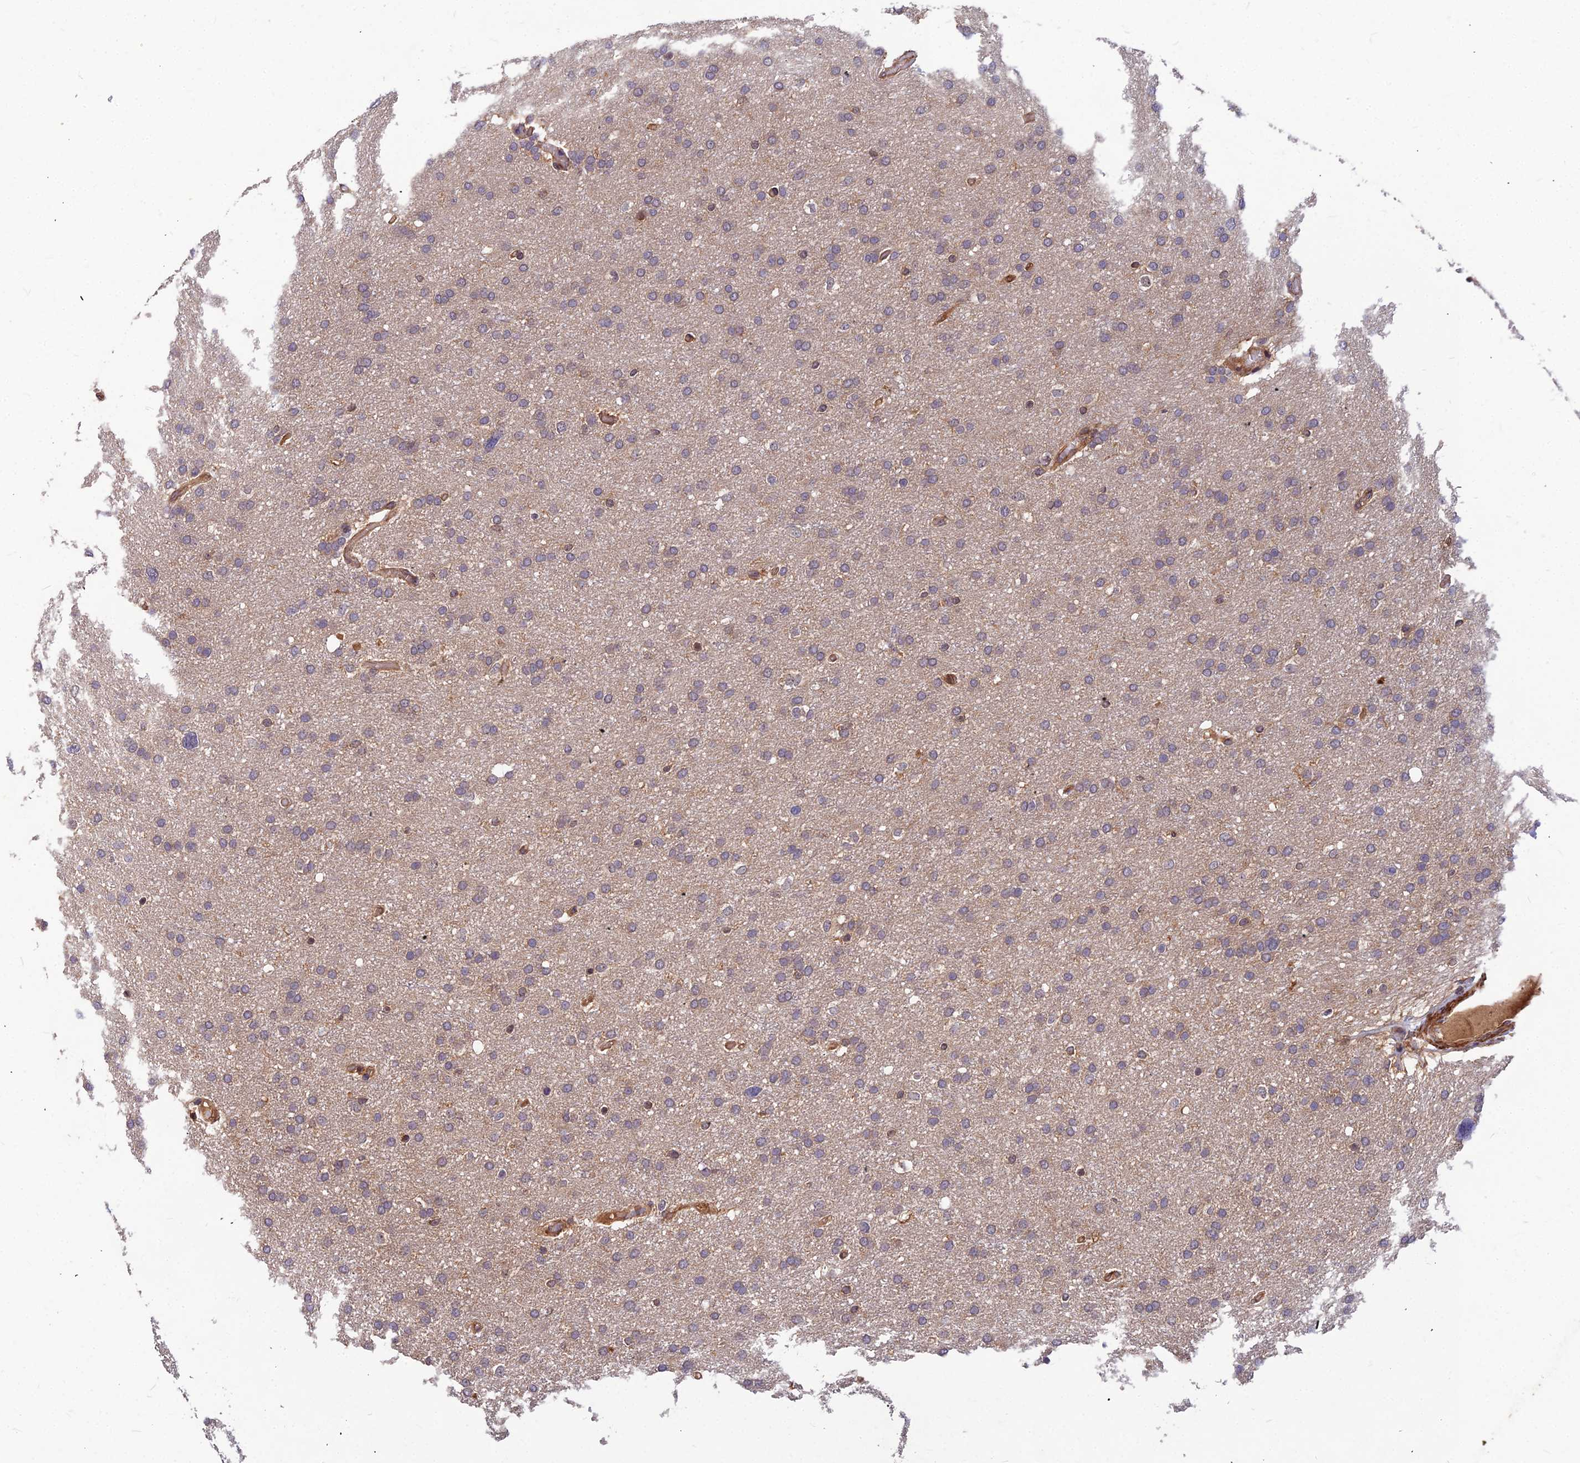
{"staining": {"intensity": "weak", "quantity": "25%-75%", "location": "cytoplasmic/membranous"}, "tissue": "glioma", "cell_type": "Tumor cells", "image_type": "cancer", "snomed": [{"axis": "morphology", "description": "Glioma, malignant, High grade"}, {"axis": "topography", "description": "Cerebral cortex"}], "caption": "Immunohistochemistry (IHC) staining of glioma, which demonstrates low levels of weak cytoplasmic/membranous staining in about 25%-75% of tumor cells indicating weak cytoplasmic/membranous protein expression. The staining was performed using DAB (3,3'-diaminobenzidine) (brown) for protein detection and nuclei were counterstained in hematoxylin (blue).", "gene": "ZNF467", "patient": {"sex": "female", "age": 36}}